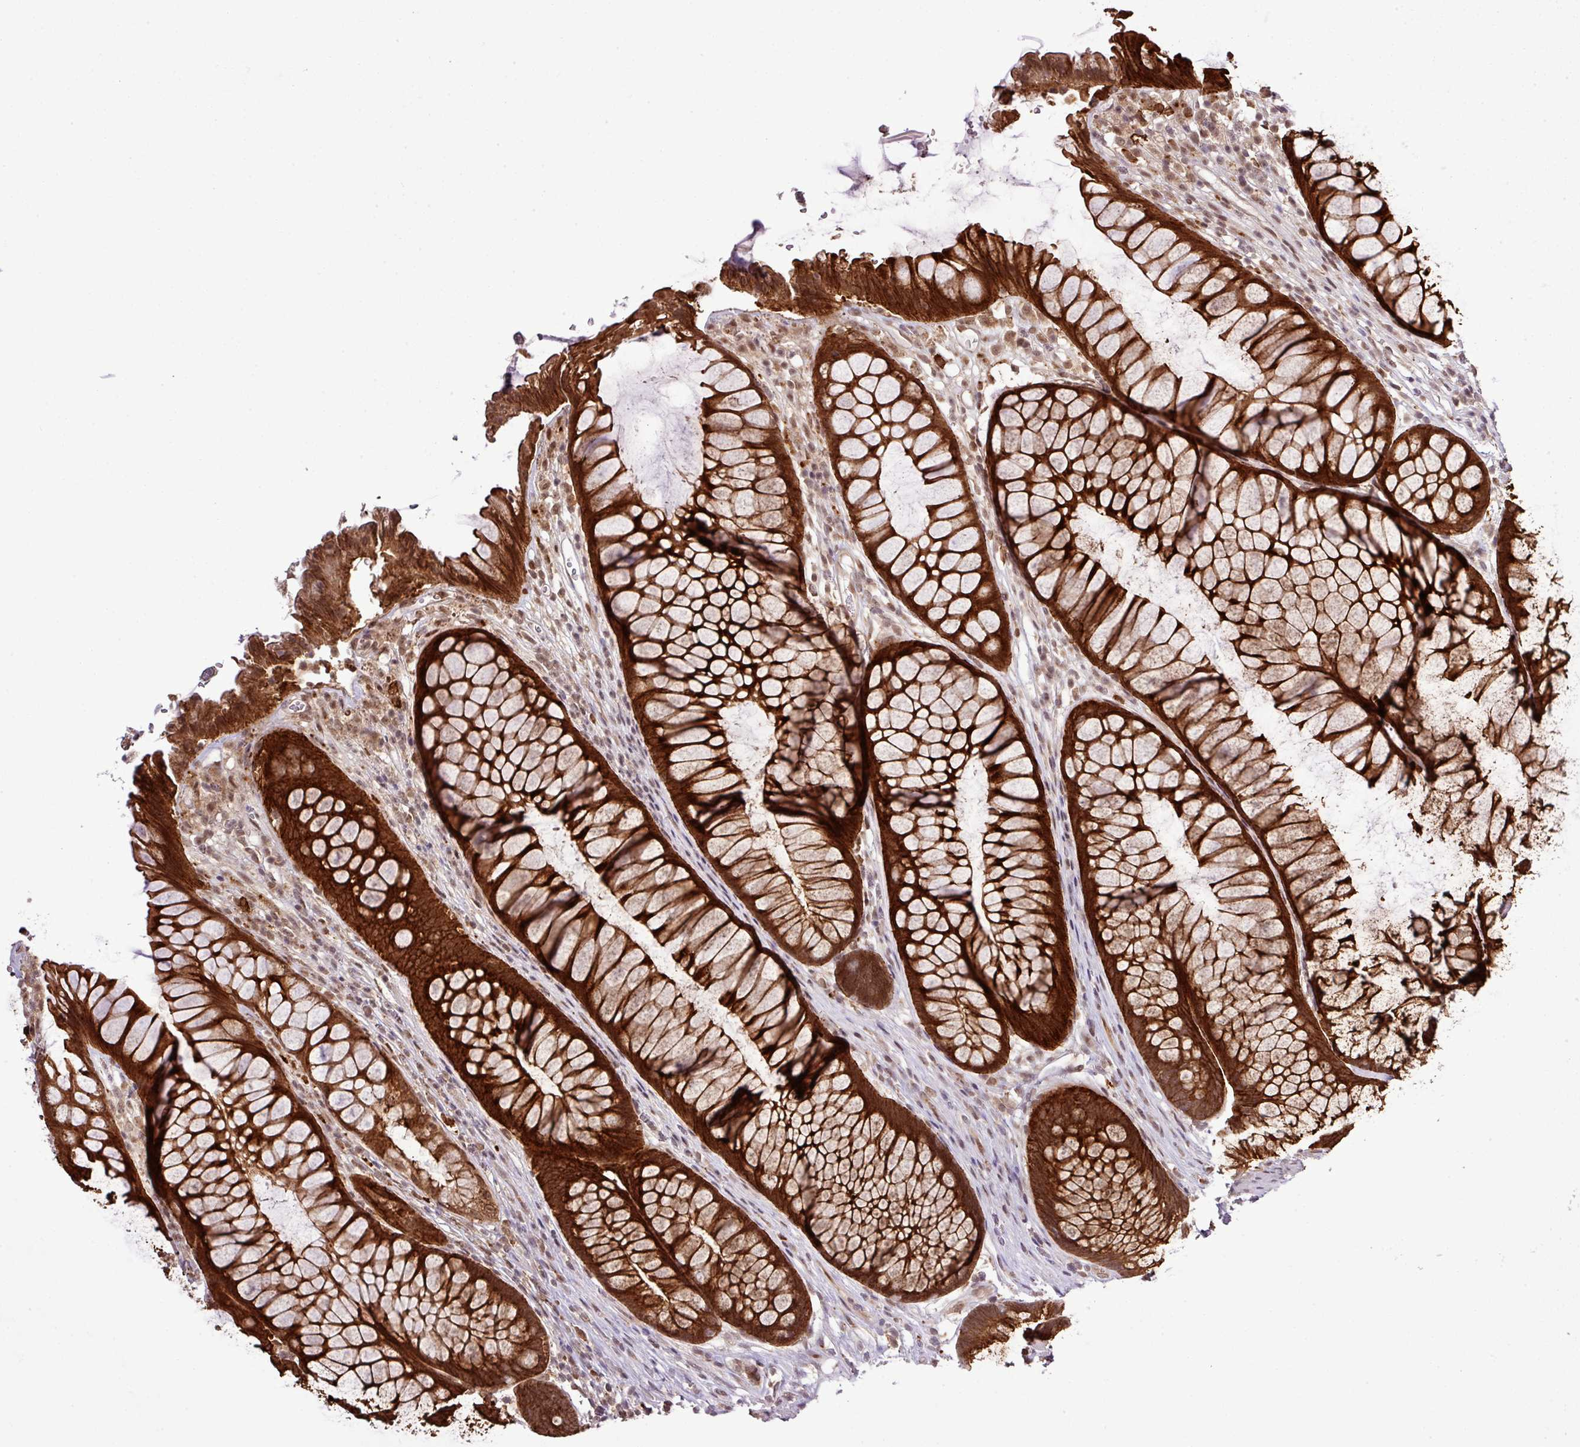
{"staining": {"intensity": "strong", "quantity": ">75%", "location": "cytoplasmic/membranous,nuclear"}, "tissue": "rectum", "cell_type": "Glandular cells", "image_type": "normal", "snomed": [{"axis": "morphology", "description": "Normal tissue, NOS"}, {"axis": "topography", "description": "Smooth muscle"}, {"axis": "topography", "description": "Rectum"}], "caption": "This image exhibits immunohistochemistry (IHC) staining of normal human rectum, with high strong cytoplasmic/membranous,nuclear positivity in approximately >75% of glandular cells.", "gene": "SMCO4", "patient": {"sex": "male", "age": 53}}